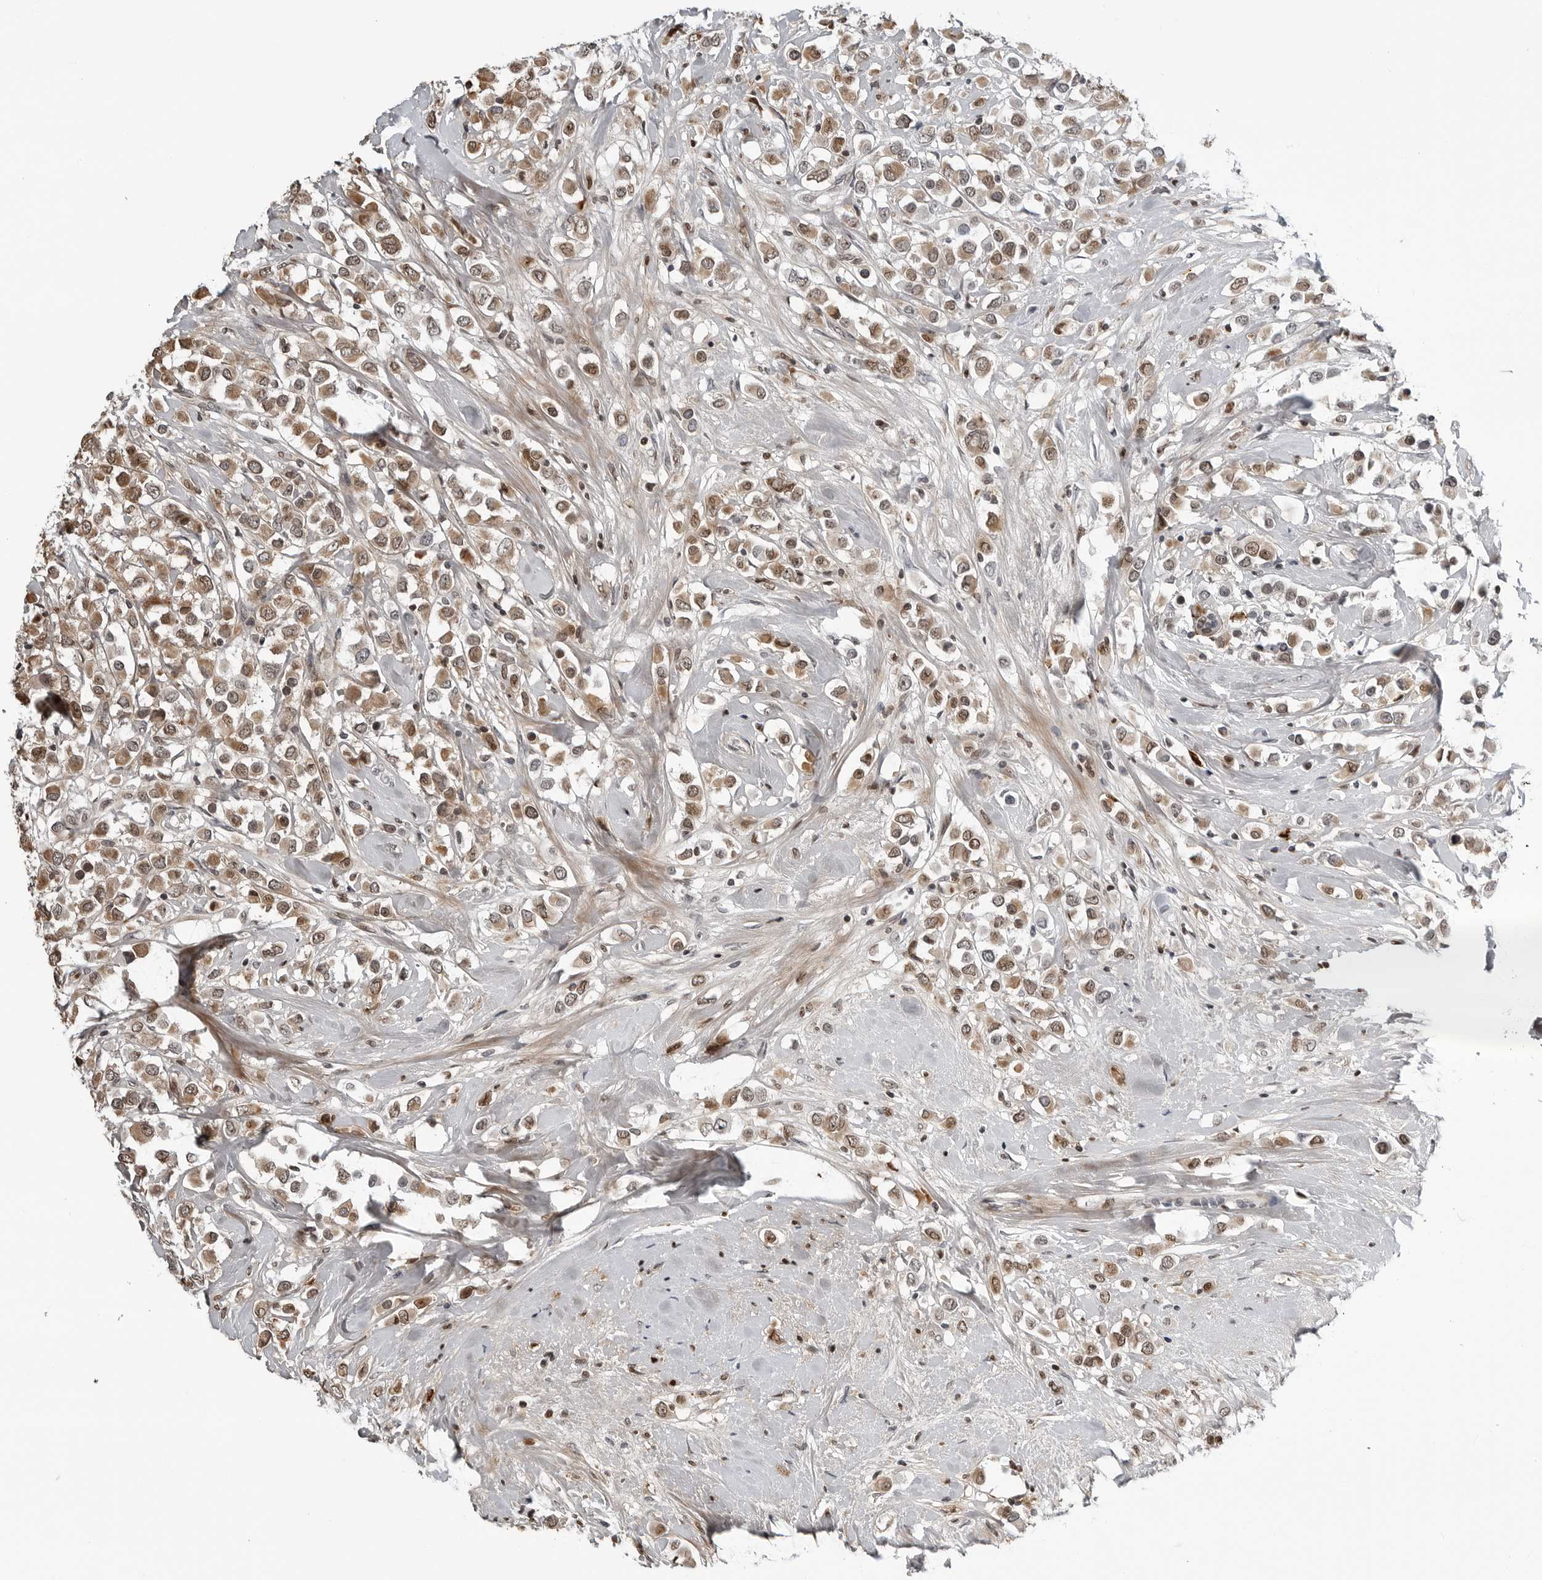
{"staining": {"intensity": "moderate", "quantity": "25%-75%", "location": "cytoplasmic/membranous,nuclear"}, "tissue": "breast cancer", "cell_type": "Tumor cells", "image_type": "cancer", "snomed": [{"axis": "morphology", "description": "Duct carcinoma"}, {"axis": "topography", "description": "Breast"}], "caption": "A micrograph of human breast cancer stained for a protein shows moderate cytoplasmic/membranous and nuclear brown staining in tumor cells.", "gene": "CXCR5", "patient": {"sex": "female", "age": 61}}